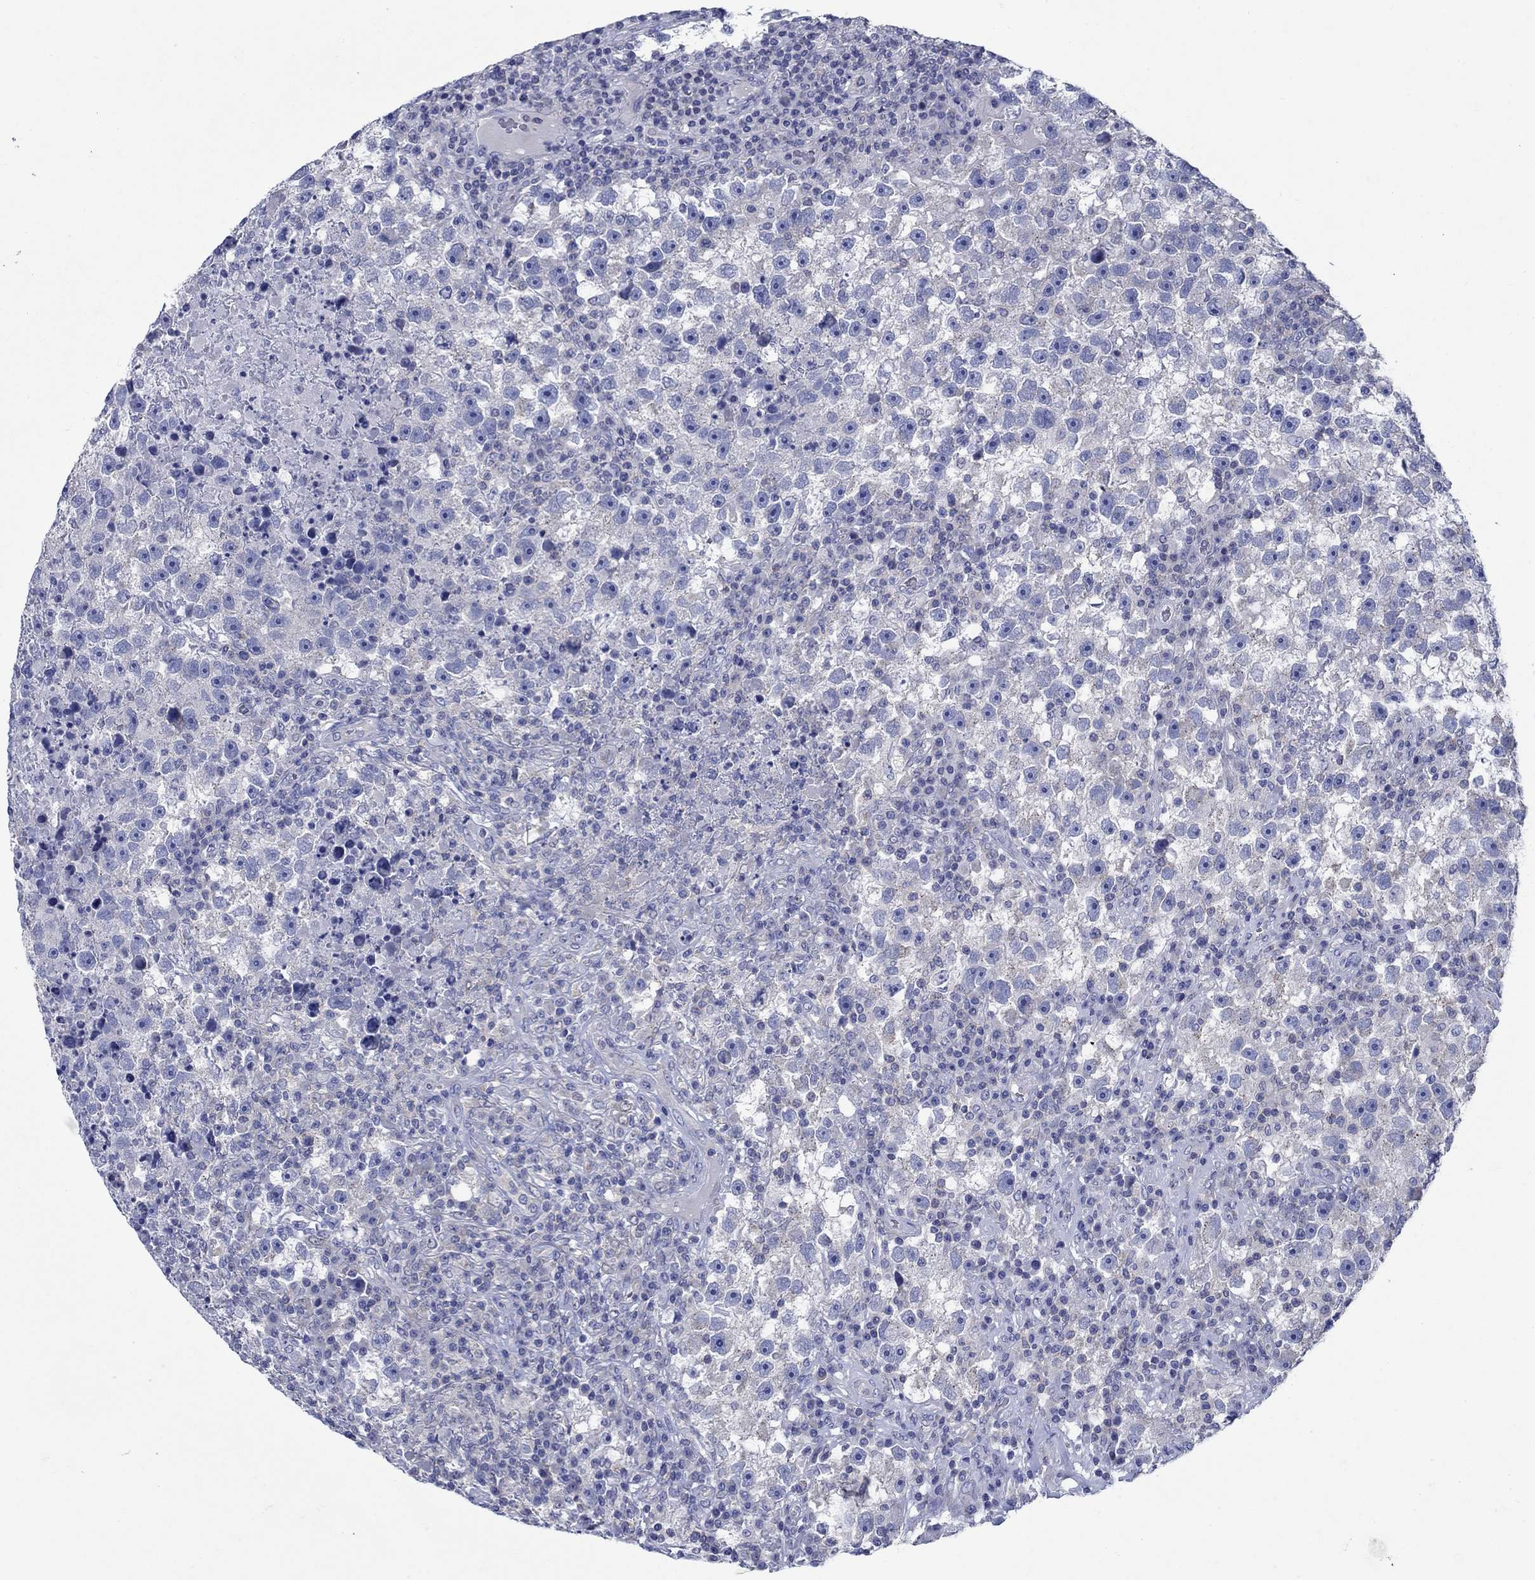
{"staining": {"intensity": "negative", "quantity": "none", "location": "none"}, "tissue": "testis cancer", "cell_type": "Tumor cells", "image_type": "cancer", "snomed": [{"axis": "morphology", "description": "Seminoma, NOS"}, {"axis": "topography", "description": "Testis"}], "caption": "Immunohistochemical staining of human seminoma (testis) shows no significant expression in tumor cells.", "gene": "SULT2B1", "patient": {"sex": "male", "age": 47}}